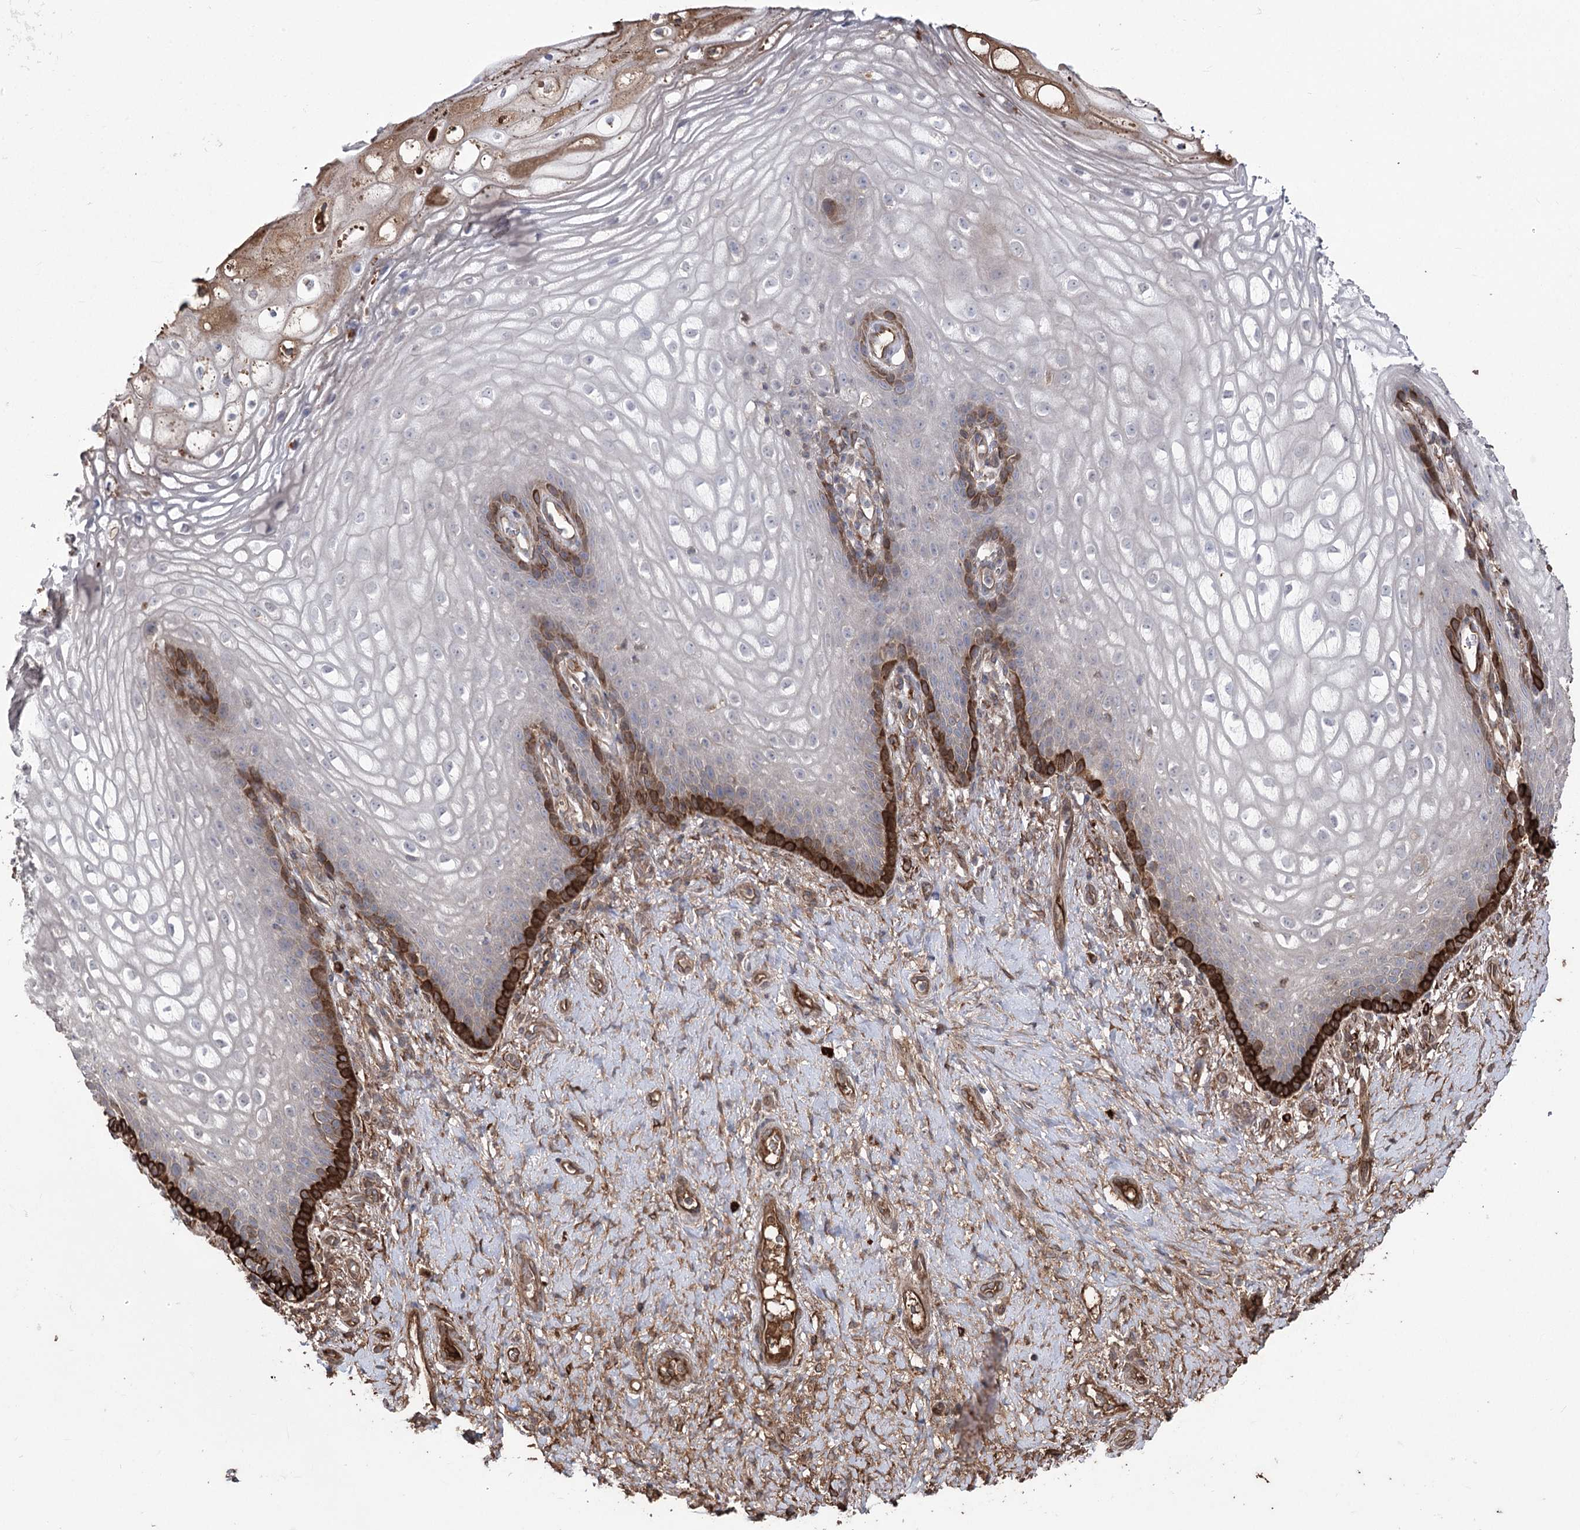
{"staining": {"intensity": "strong", "quantity": "<25%", "location": "cytoplasmic/membranous"}, "tissue": "vagina", "cell_type": "Squamous epithelial cells", "image_type": "normal", "snomed": [{"axis": "morphology", "description": "Normal tissue, NOS"}, {"axis": "topography", "description": "Vagina"}], "caption": "Protein staining by immunohistochemistry displays strong cytoplasmic/membranous staining in about <25% of squamous epithelial cells in benign vagina. (DAB (3,3'-diaminobenzidine) IHC with brightfield microscopy, high magnification).", "gene": "OTUD1", "patient": {"sex": "female", "age": 60}}